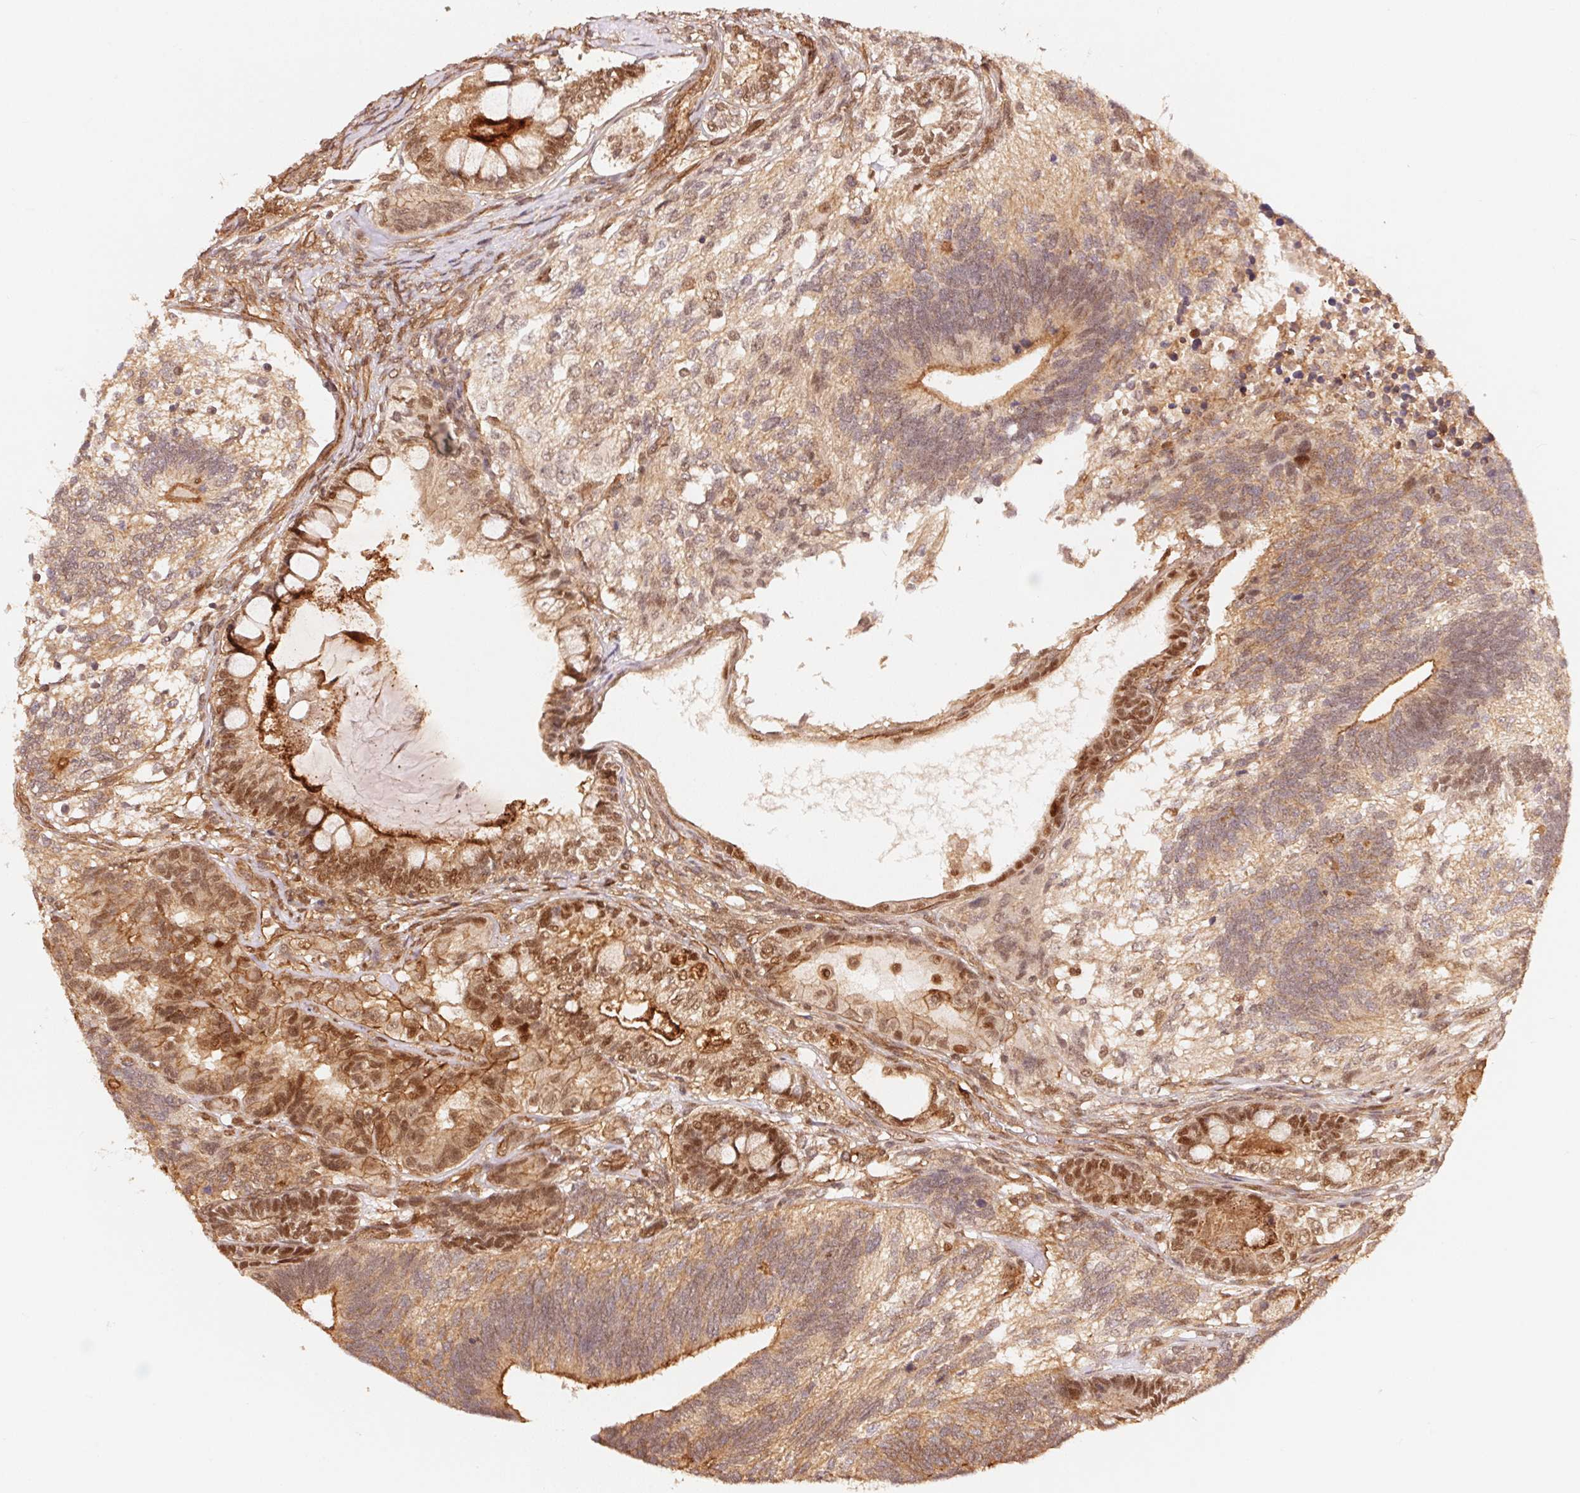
{"staining": {"intensity": "moderate", "quantity": "25%-75%", "location": "cytoplasmic/membranous,nuclear"}, "tissue": "testis cancer", "cell_type": "Tumor cells", "image_type": "cancer", "snomed": [{"axis": "morphology", "description": "Seminoma, NOS"}, {"axis": "morphology", "description": "Carcinoma, Embryonal, NOS"}, {"axis": "topography", "description": "Testis"}], "caption": "Immunohistochemistry (IHC) image of human testis seminoma stained for a protein (brown), which exhibits medium levels of moderate cytoplasmic/membranous and nuclear staining in about 25%-75% of tumor cells.", "gene": "TNIP2", "patient": {"sex": "male", "age": 41}}